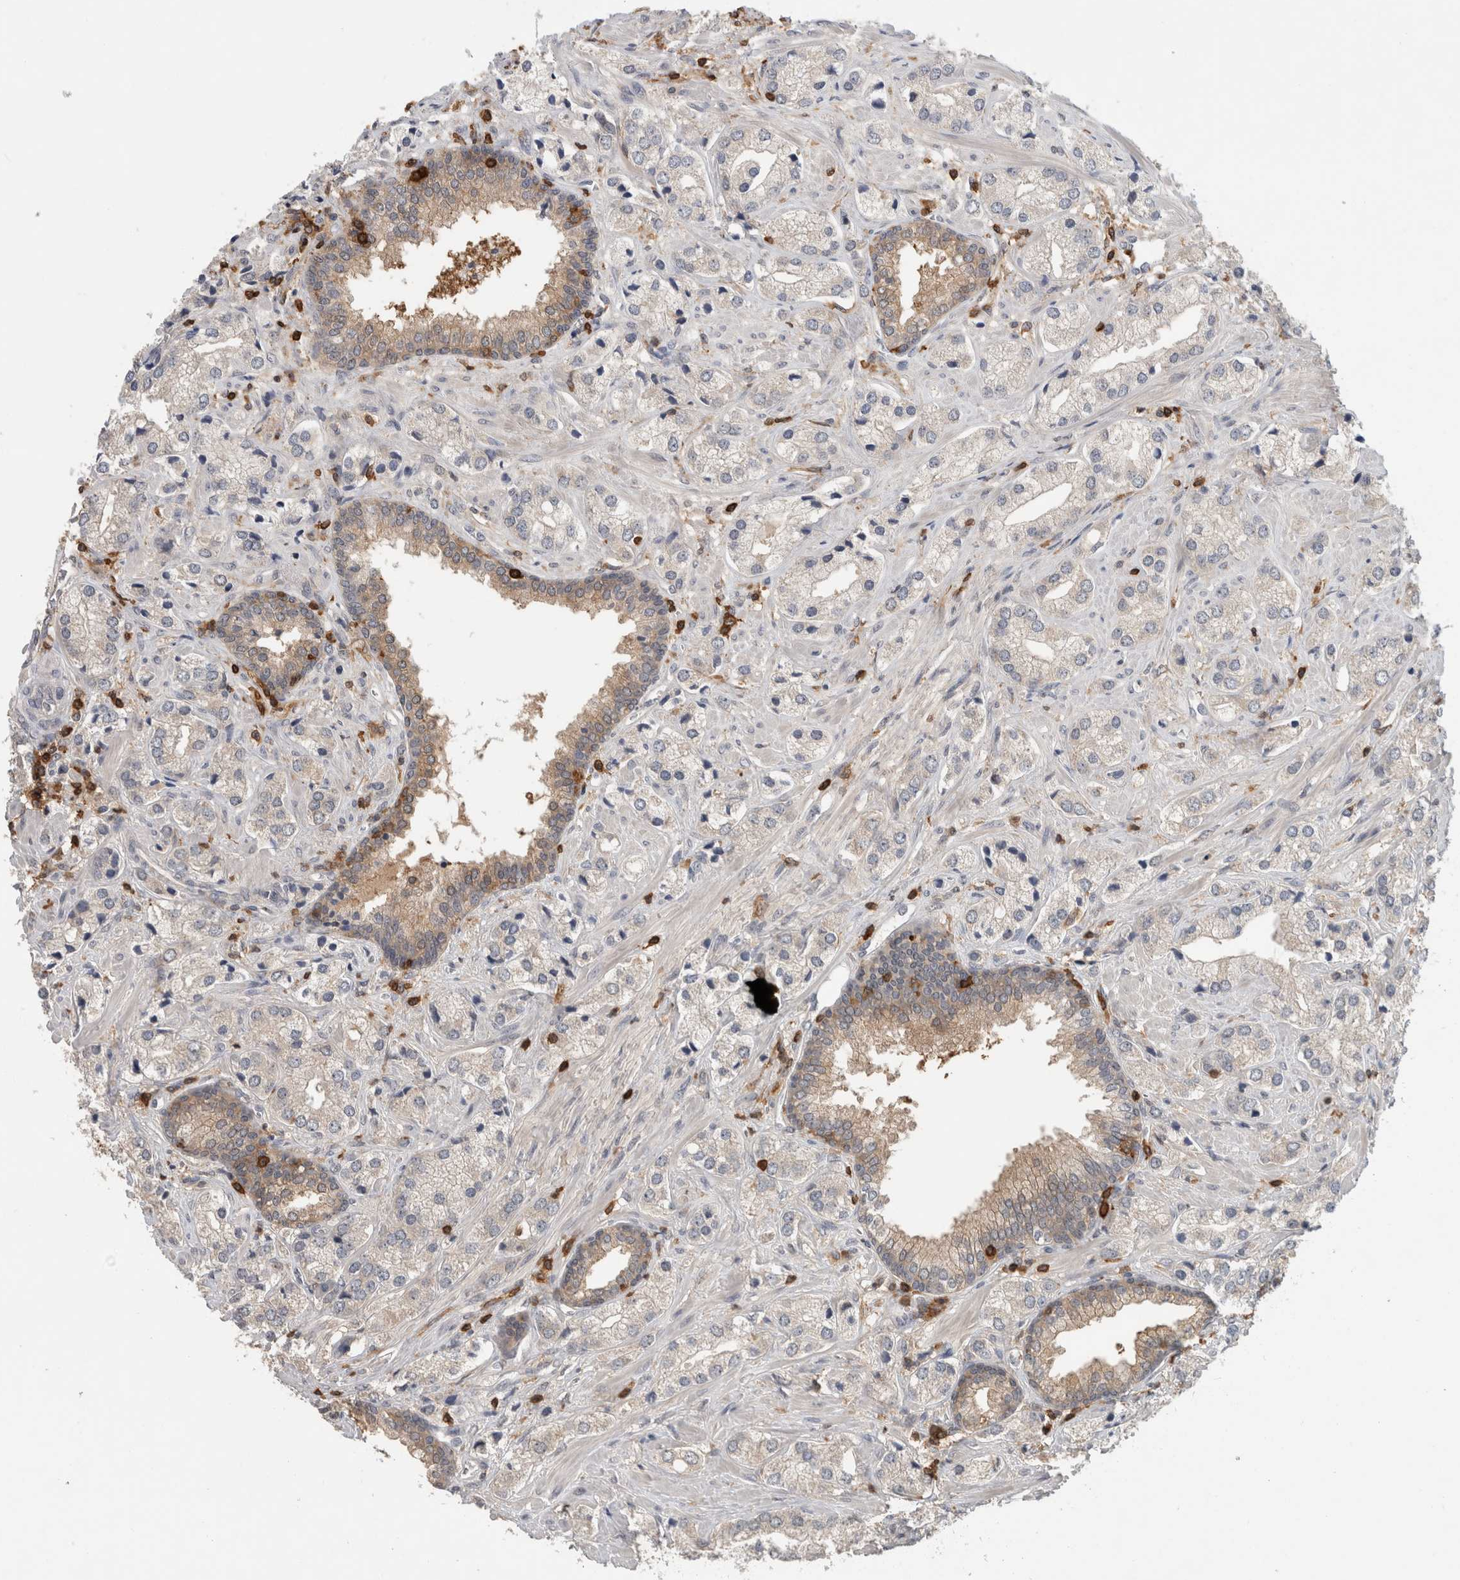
{"staining": {"intensity": "weak", "quantity": "25%-75%", "location": "cytoplasmic/membranous"}, "tissue": "prostate cancer", "cell_type": "Tumor cells", "image_type": "cancer", "snomed": [{"axis": "morphology", "description": "Adenocarcinoma, High grade"}, {"axis": "topography", "description": "Prostate"}], "caption": "Brown immunohistochemical staining in prostate cancer (adenocarcinoma (high-grade)) demonstrates weak cytoplasmic/membranous expression in about 25%-75% of tumor cells.", "gene": "GFRA2", "patient": {"sex": "male", "age": 66}}